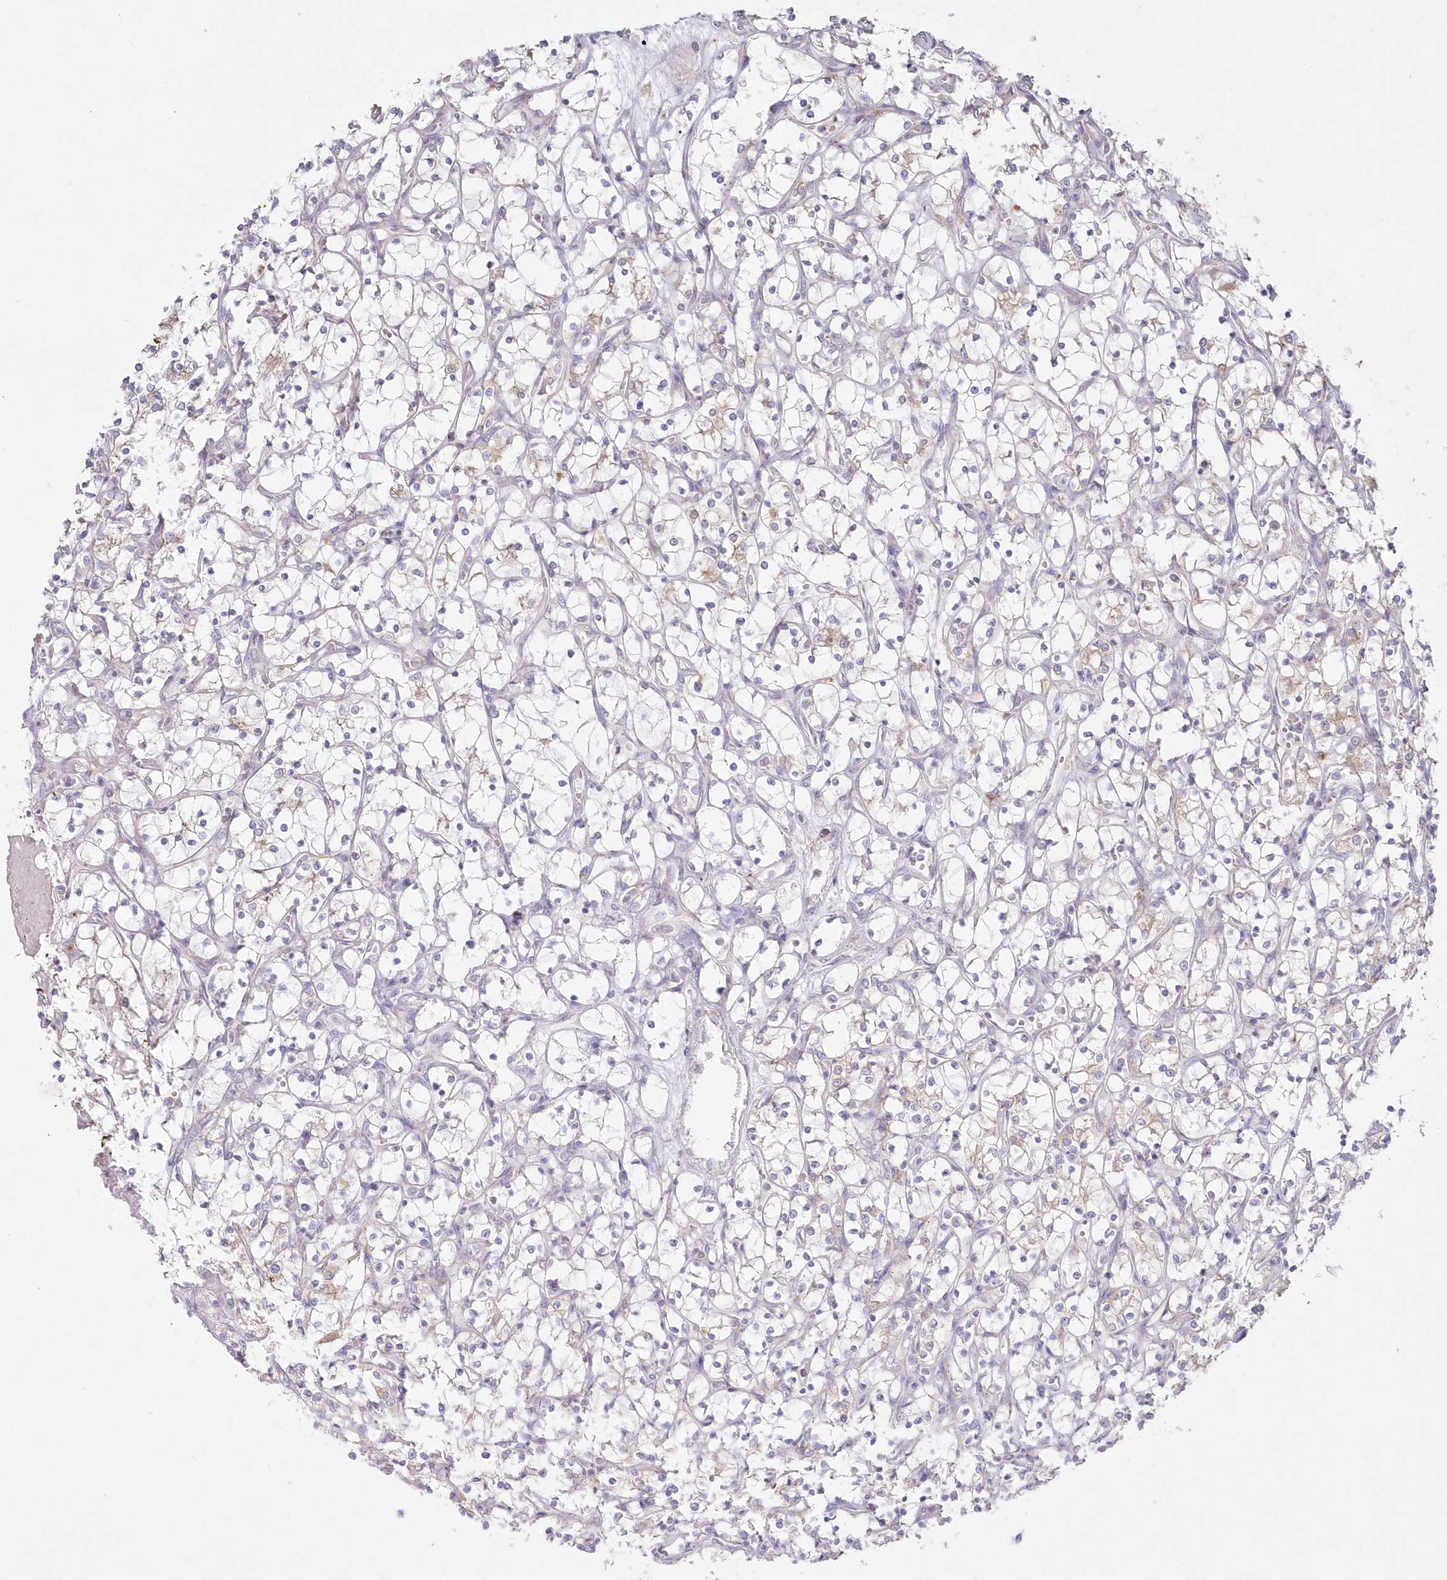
{"staining": {"intensity": "weak", "quantity": "<25%", "location": "cytoplasmic/membranous"}, "tissue": "renal cancer", "cell_type": "Tumor cells", "image_type": "cancer", "snomed": [{"axis": "morphology", "description": "Adenocarcinoma, NOS"}, {"axis": "topography", "description": "Kidney"}], "caption": "The photomicrograph displays no significant expression in tumor cells of renal adenocarcinoma. (Brightfield microscopy of DAB (3,3'-diaminobenzidine) immunohistochemistry (IHC) at high magnification).", "gene": "ARSB", "patient": {"sex": "female", "age": 69}}